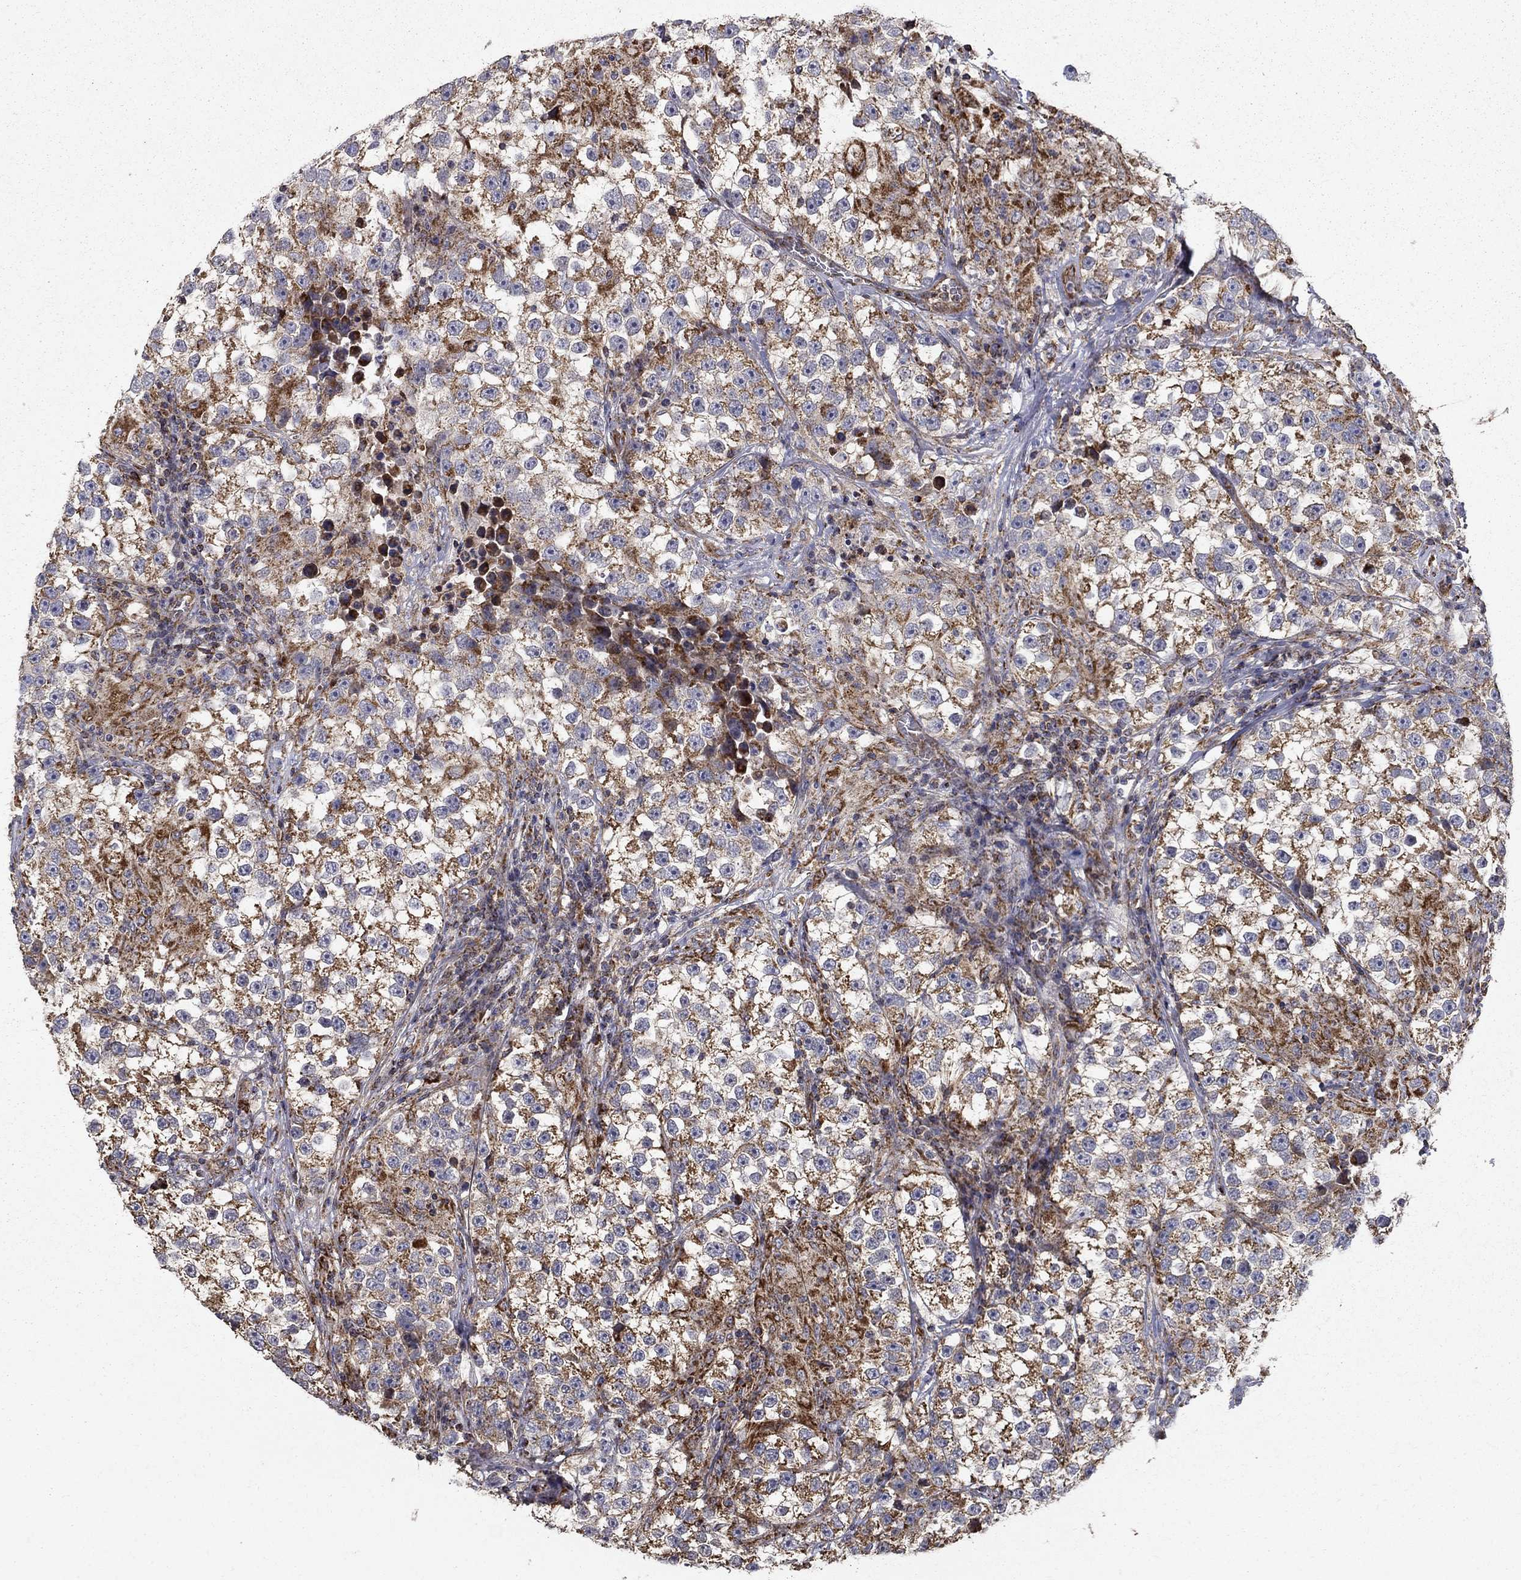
{"staining": {"intensity": "moderate", "quantity": "25%-75%", "location": "cytoplasmic/membranous"}, "tissue": "testis cancer", "cell_type": "Tumor cells", "image_type": "cancer", "snomed": [{"axis": "morphology", "description": "Seminoma, NOS"}, {"axis": "topography", "description": "Testis"}], "caption": "Approximately 25%-75% of tumor cells in testis seminoma demonstrate moderate cytoplasmic/membranous protein staining as visualized by brown immunohistochemical staining.", "gene": "NDUFS8", "patient": {"sex": "male", "age": 46}}